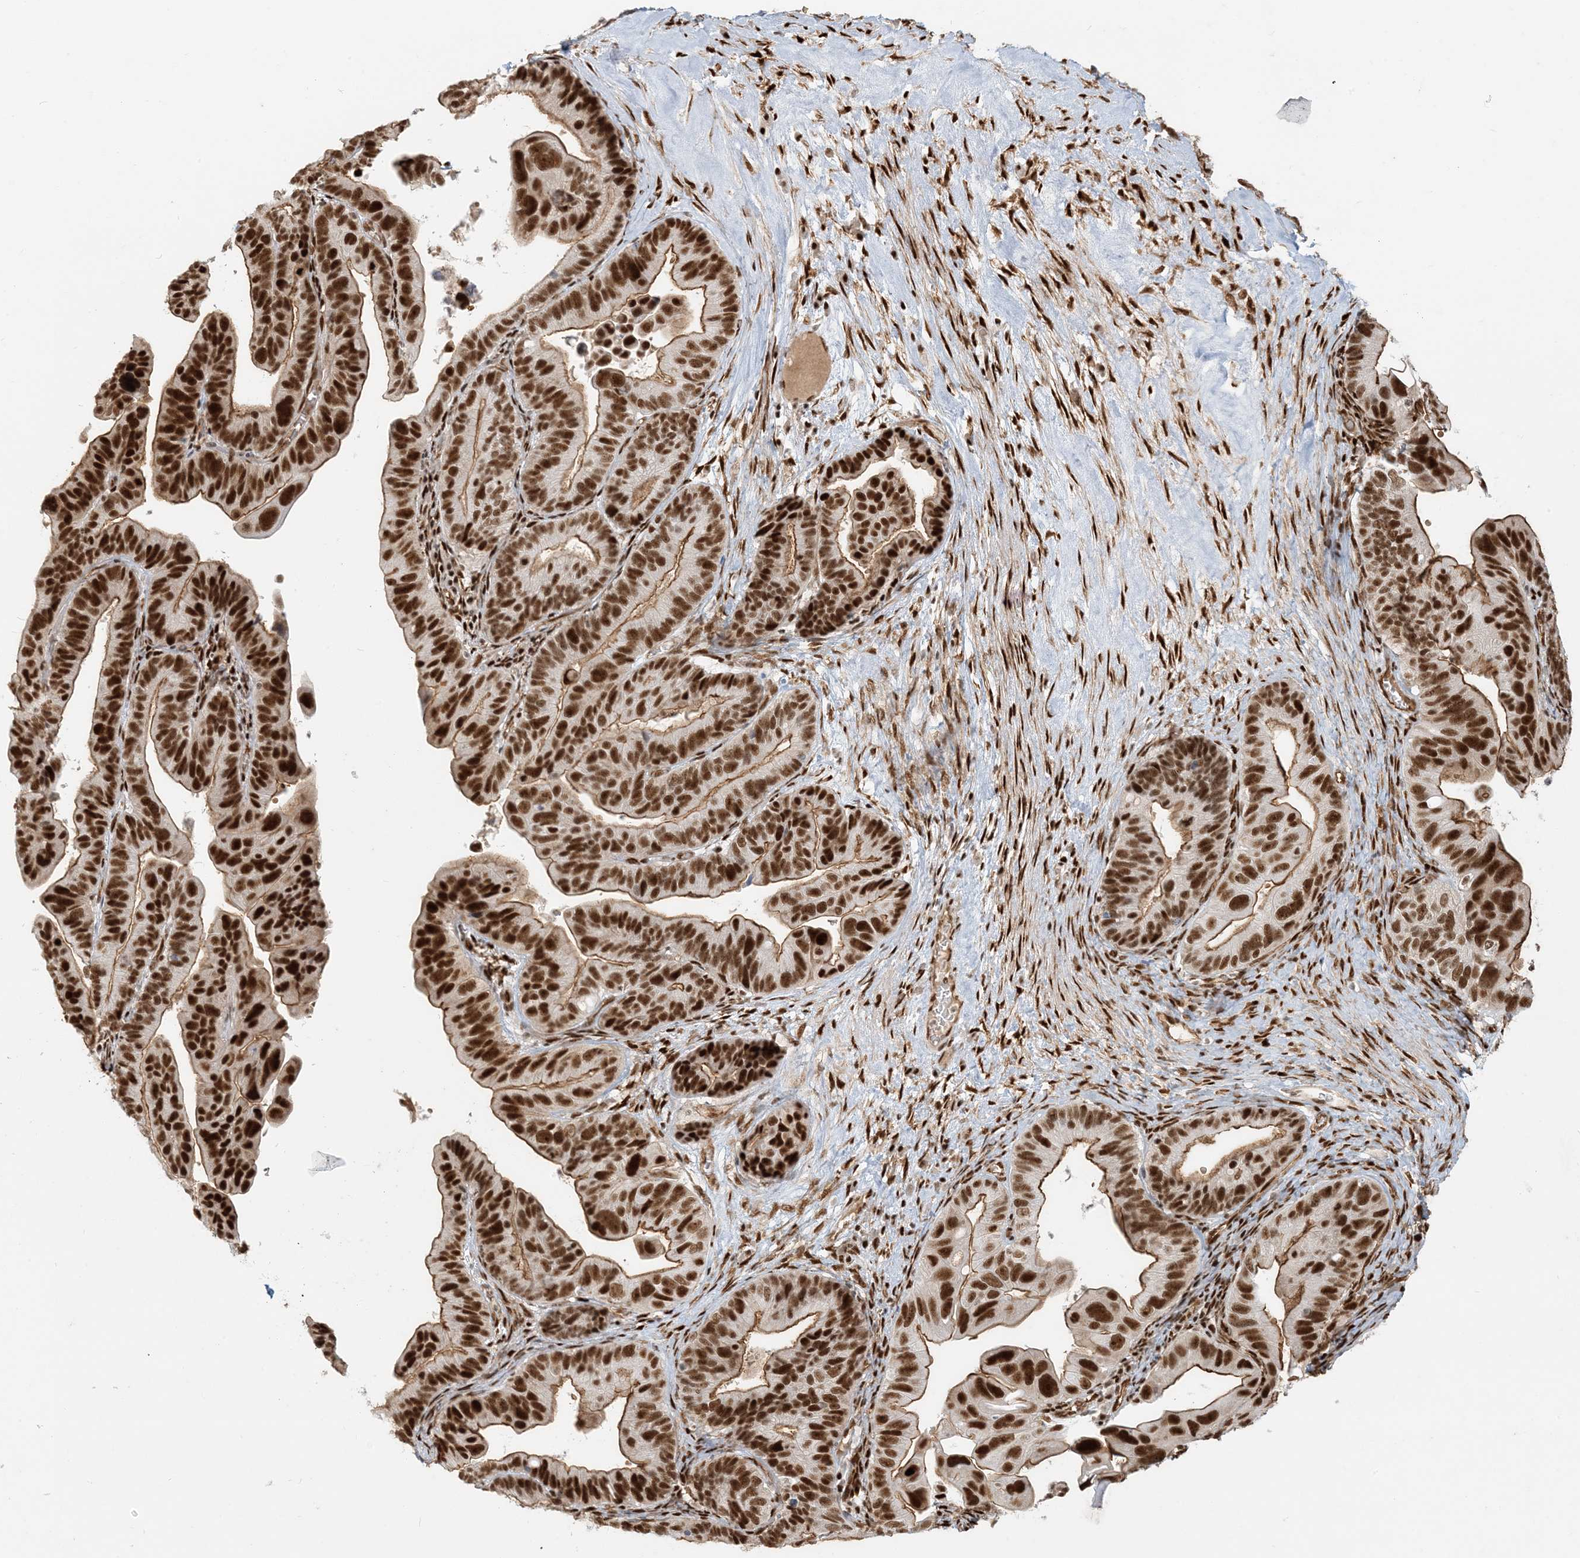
{"staining": {"intensity": "strong", "quantity": ">75%", "location": "cytoplasmic/membranous,nuclear"}, "tissue": "ovarian cancer", "cell_type": "Tumor cells", "image_type": "cancer", "snomed": [{"axis": "morphology", "description": "Cystadenocarcinoma, serous, NOS"}, {"axis": "topography", "description": "Ovary"}], "caption": "A brown stain labels strong cytoplasmic/membranous and nuclear expression of a protein in serous cystadenocarcinoma (ovarian) tumor cells.", "gene": "CKS2", "patient": {"sex": "female", "age": 56}}